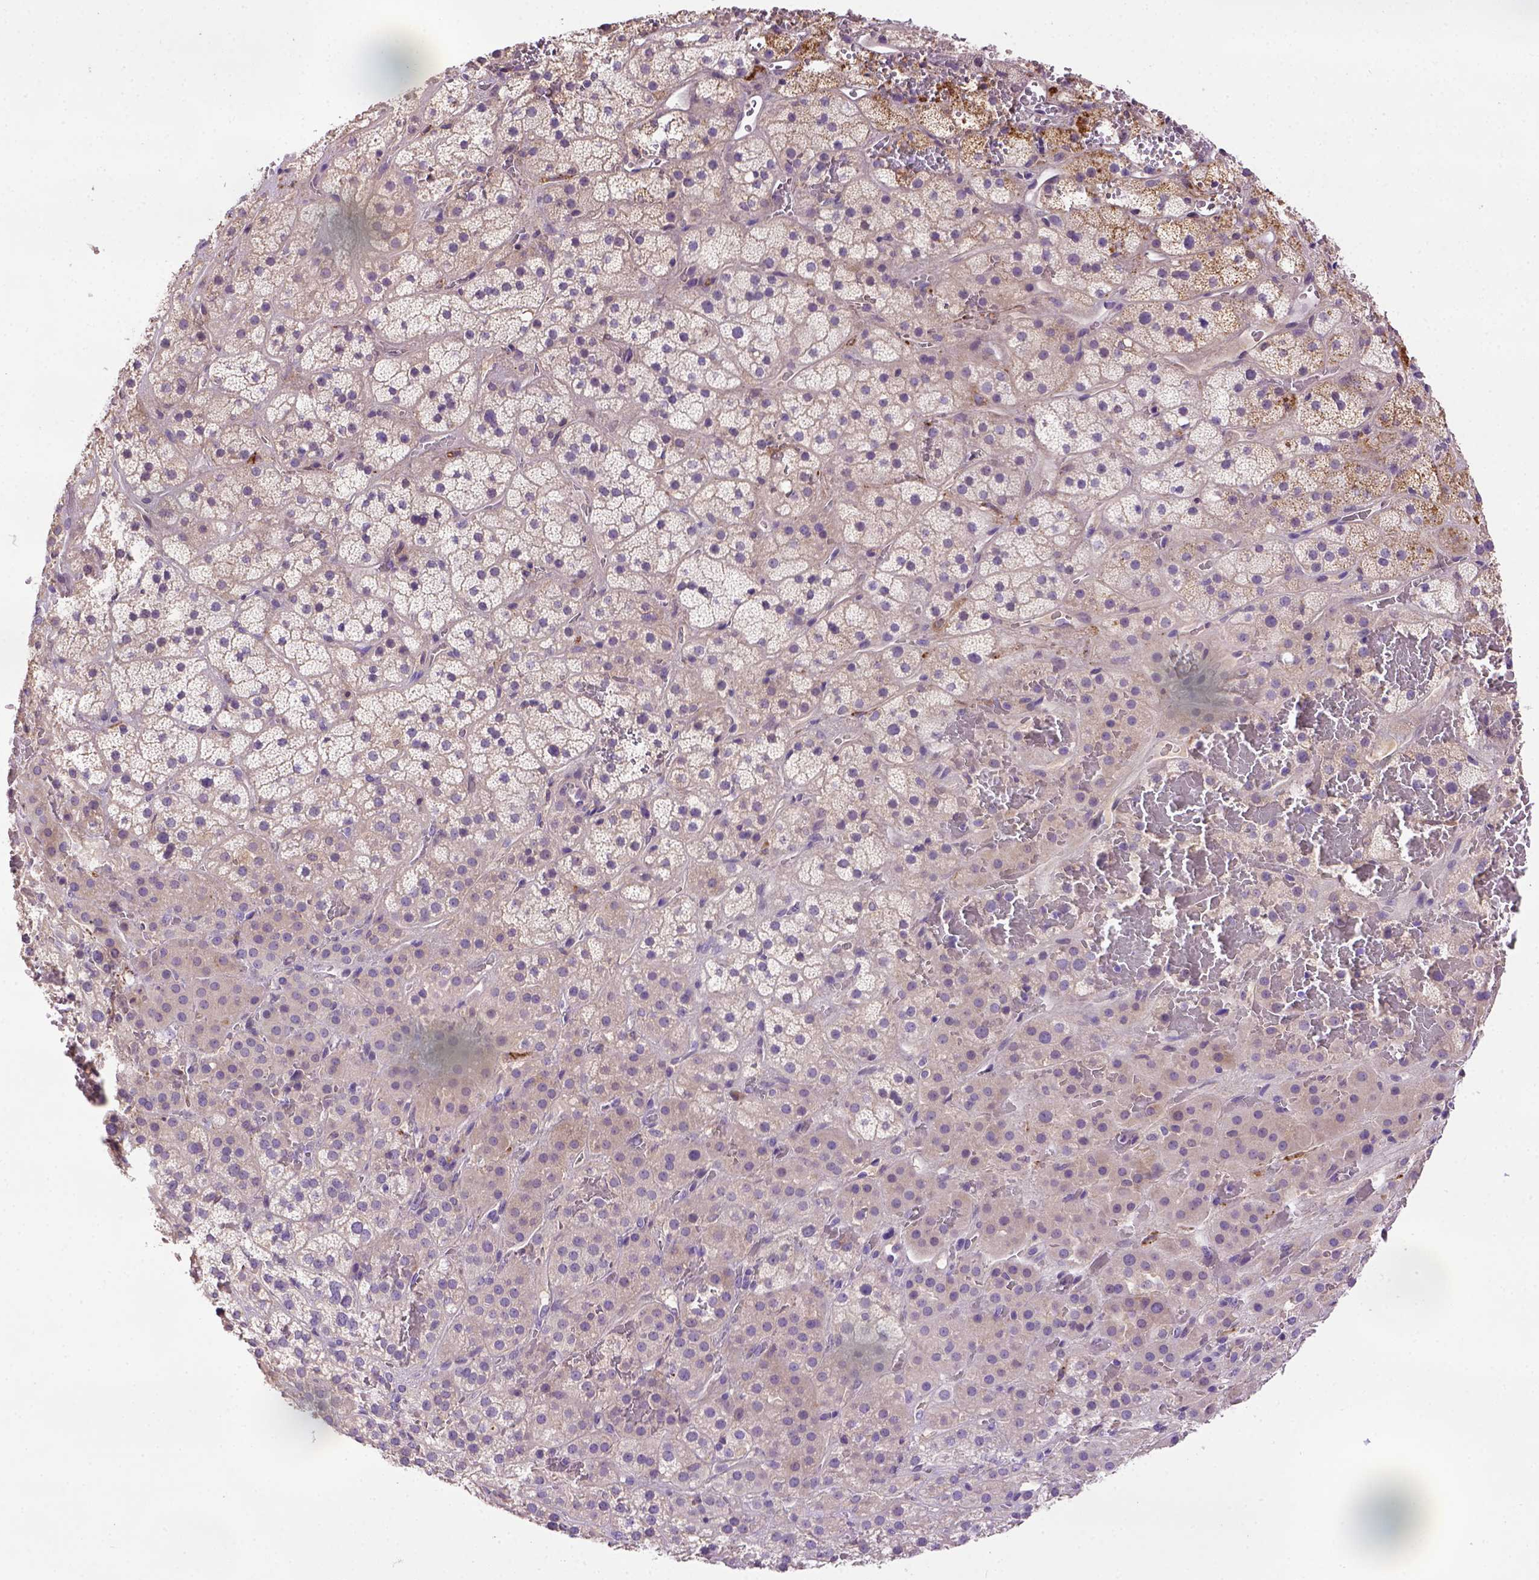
{"staining": {"intensity": "moderate", "quantity": "<25%", "location": "cytoplasmic/membranous"}, "tissue": "adrenal gland", "cell_type": "Glandular cells", "image_type": "normal", "snomed": [{"axis": "morphology", "description": "Normal tissue, NOS"}, {"axis": "topography", "description": "Adrenal gland"}], "caption": "Immunohistochemical staining of unremarkable human adrenal gland reveals low levels of moderate cytoplasmic/membranous staining in approximately <25% of glandular cells. (Stains: DAB in brown, nuclei in blue, Microscopy: brightfield microscopy at high magnification).", "gene": "DEPDC1B", "patient": {"sex": "male", "age": 57}}